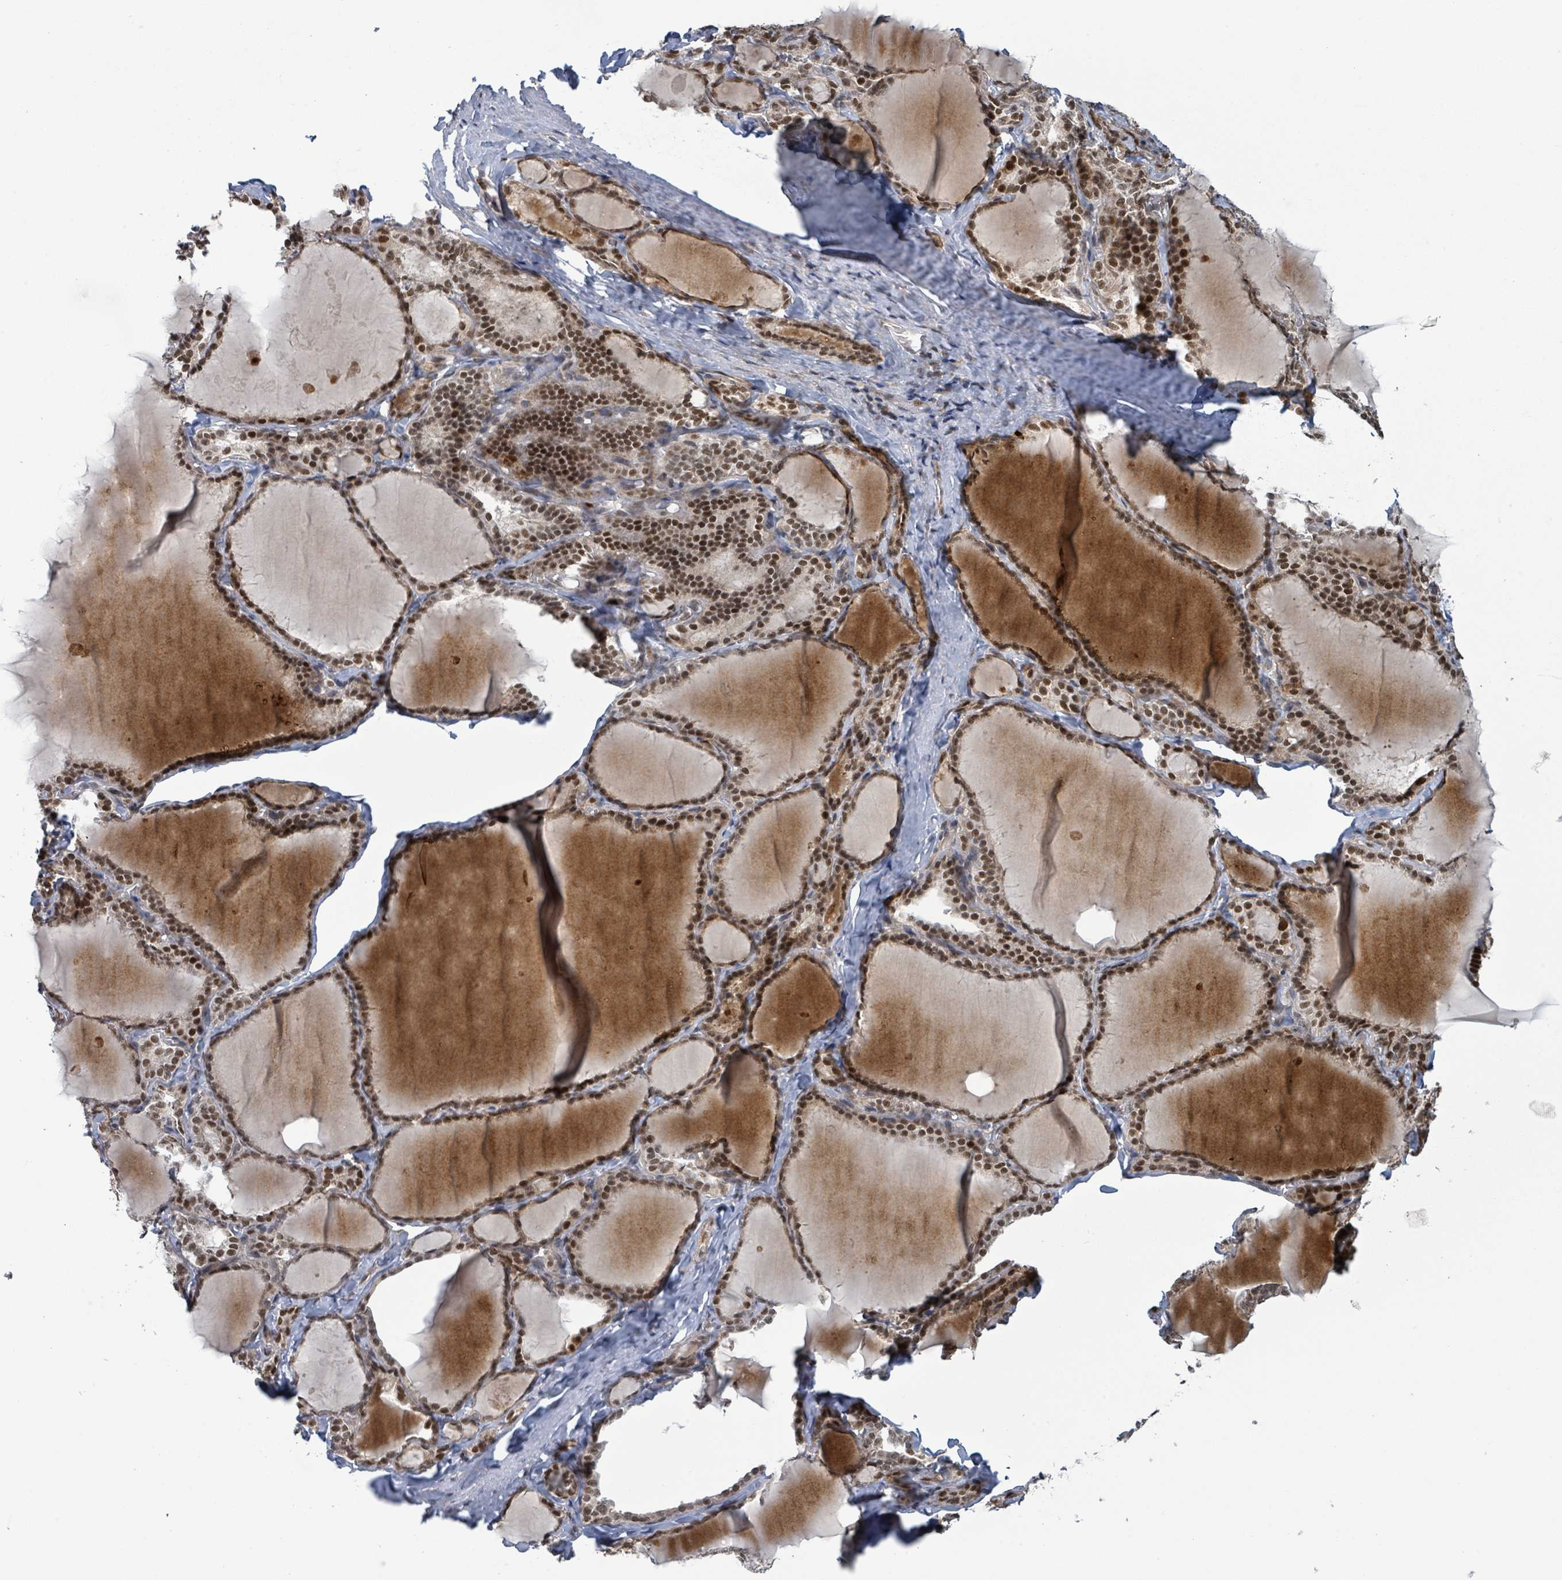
{"staining": {"intensity": "strong", "quantity": ">75%", "location": "cytoplasmic/membranous,nuclear"}, "tissue": "thyroid gland", "cell_type": "Glandular cells", "image_type": "normal", "snomed": [{"axis": "morphology", "description": "Normal tissue, NOS"}, {"axis": "topography", "description": "Thyroid gland"}], "caption": "DAB (3,3'-diaminobenzidine) immunohistochemical staining of benign thyroid gland shows strong cytoplasmic/membranous,nuclear protein positivity in about >75% of glandular cells. (Stains: DAB (3,3'-diaminobenzidine) in brown, nuclei in blue, Microscopy: brightfield microscopy at high magnification).", "gene": "GTF3C1", "patient": {"sex": "female", "age": 31}}